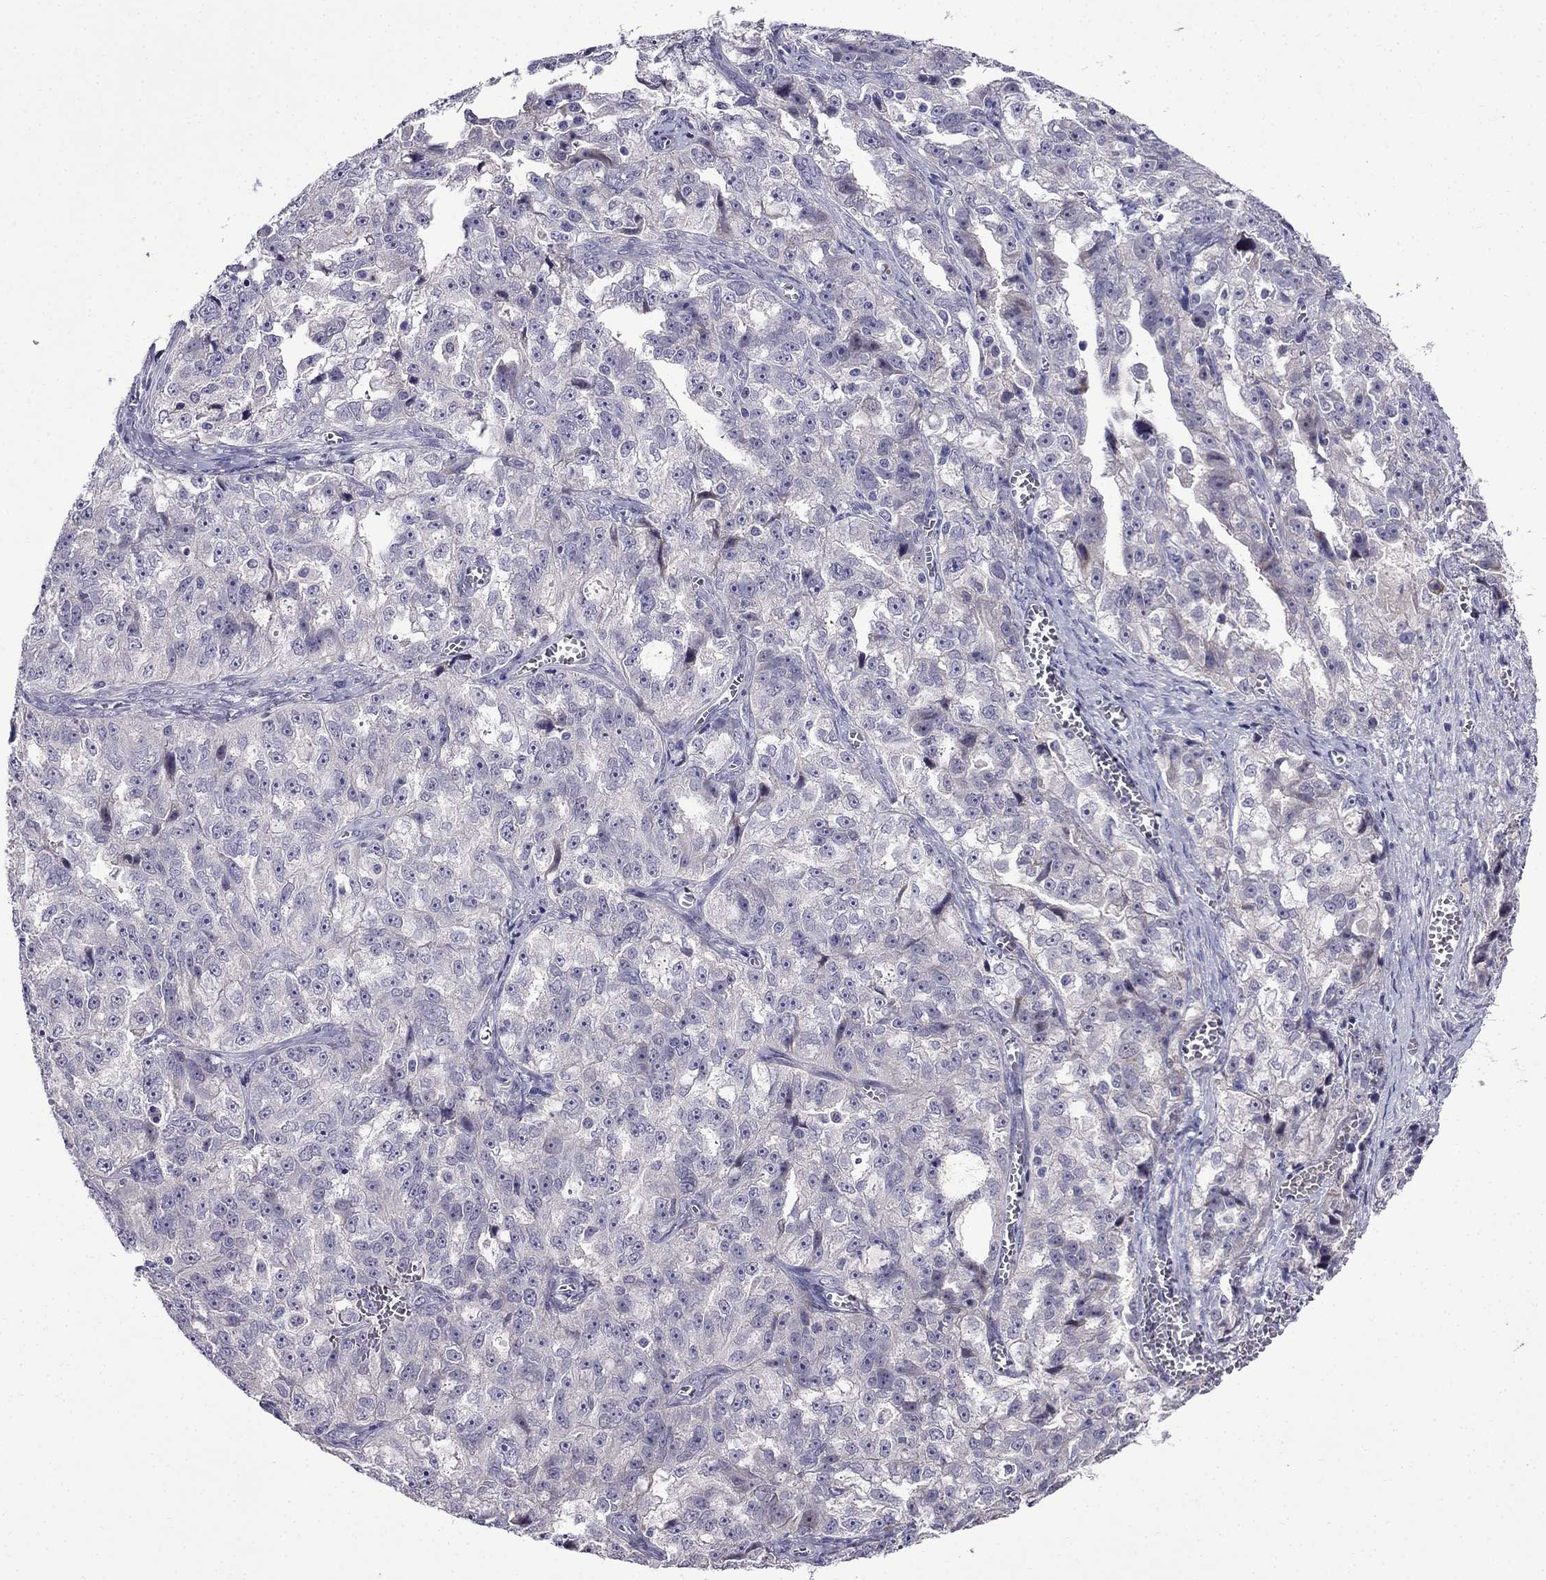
{"staining": {"intensity": "negative", "quantity": "none", "location": "none"}, "tissue": "ovarian cancer", "cell_type": "Tumor cells", "image_type": "cancer", "snomed": [{"axis": "morphology", "description": "Cystadenocarcinoma, serous, NOS"}, {"axis": "topography", "description": "Ovary"}], "caption": "Tumor cells show no significant expression in ovarian cancer. Brightfield microscopy of IHC stained with DAB (3,3'-diaminobenzidine) (brown) and hematoxylin (blue), captured at high magnification.", "gene": "PI16", "patient": {"sex": "female", "age": 51}}